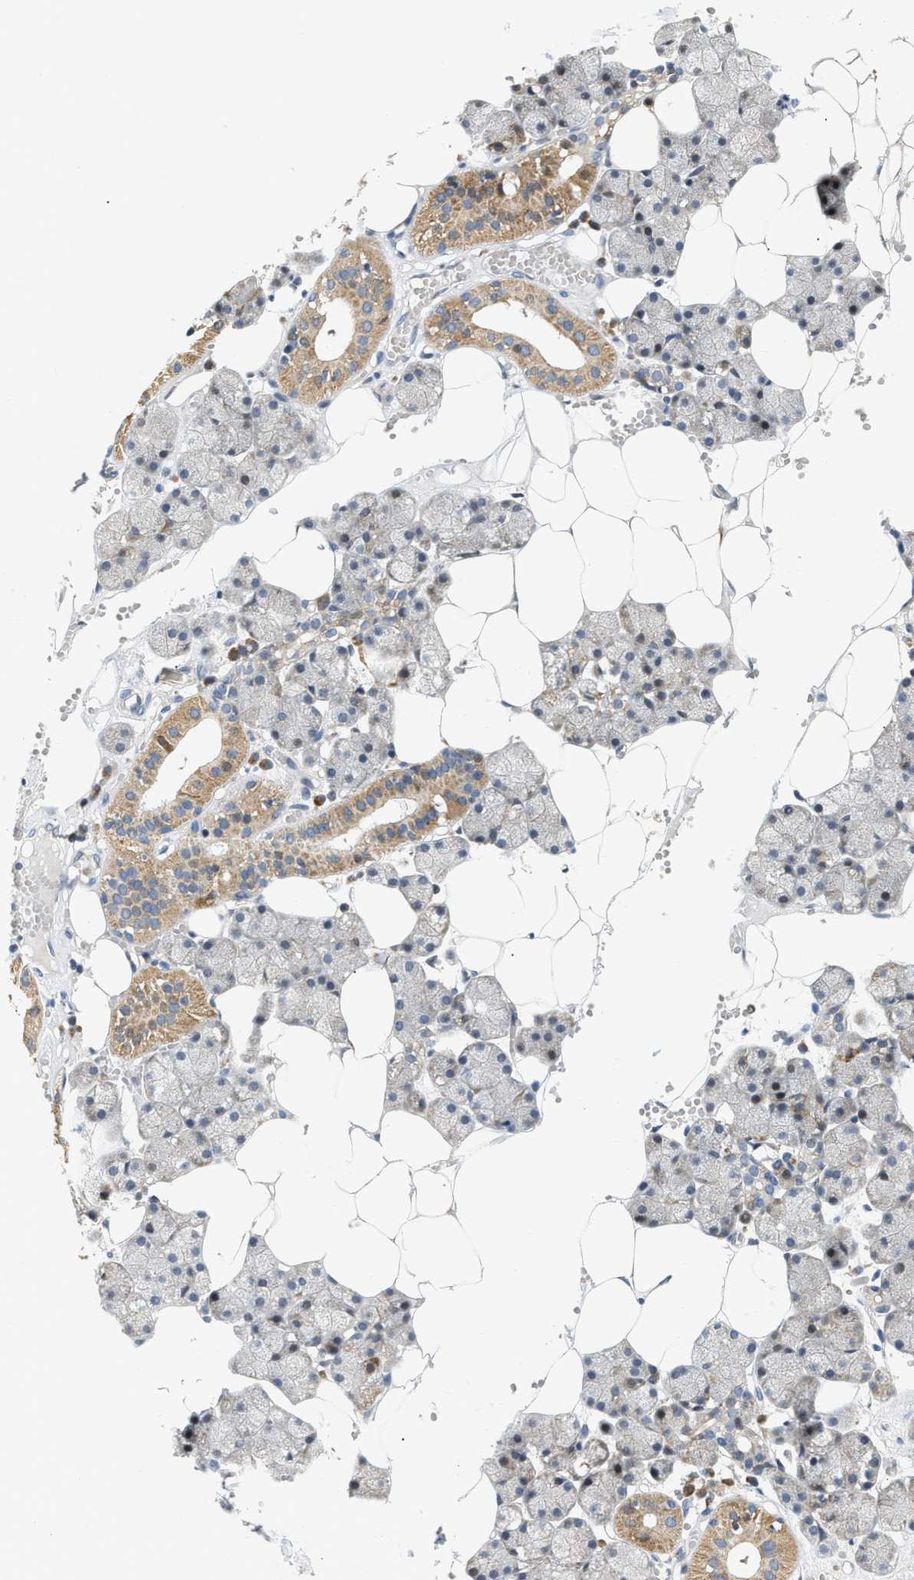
{"staining": {"intensity": "moderate", "quantity": ">75%", "location": "cytoplasmic/membranous"}, "tissue": "salivary gland", "cell_type": "Glandular cells", "image_type": "normal", "snomed": [{"axis": "morphology", "description": "Normal tissue, NOS"}, {"axis": "topography", "description": "Salivary gland"}], "caption": "This photomicrograph exhibits unremarkable salivary gland stained with IHC to label a protein in brown. The cytoplasmic/membranous of glandular cells show moderate positivity for the protein. Nuclei are counter-stained blue.", "gene": "DEPTOR", "patient": {"sex": "male", "age": 62}}